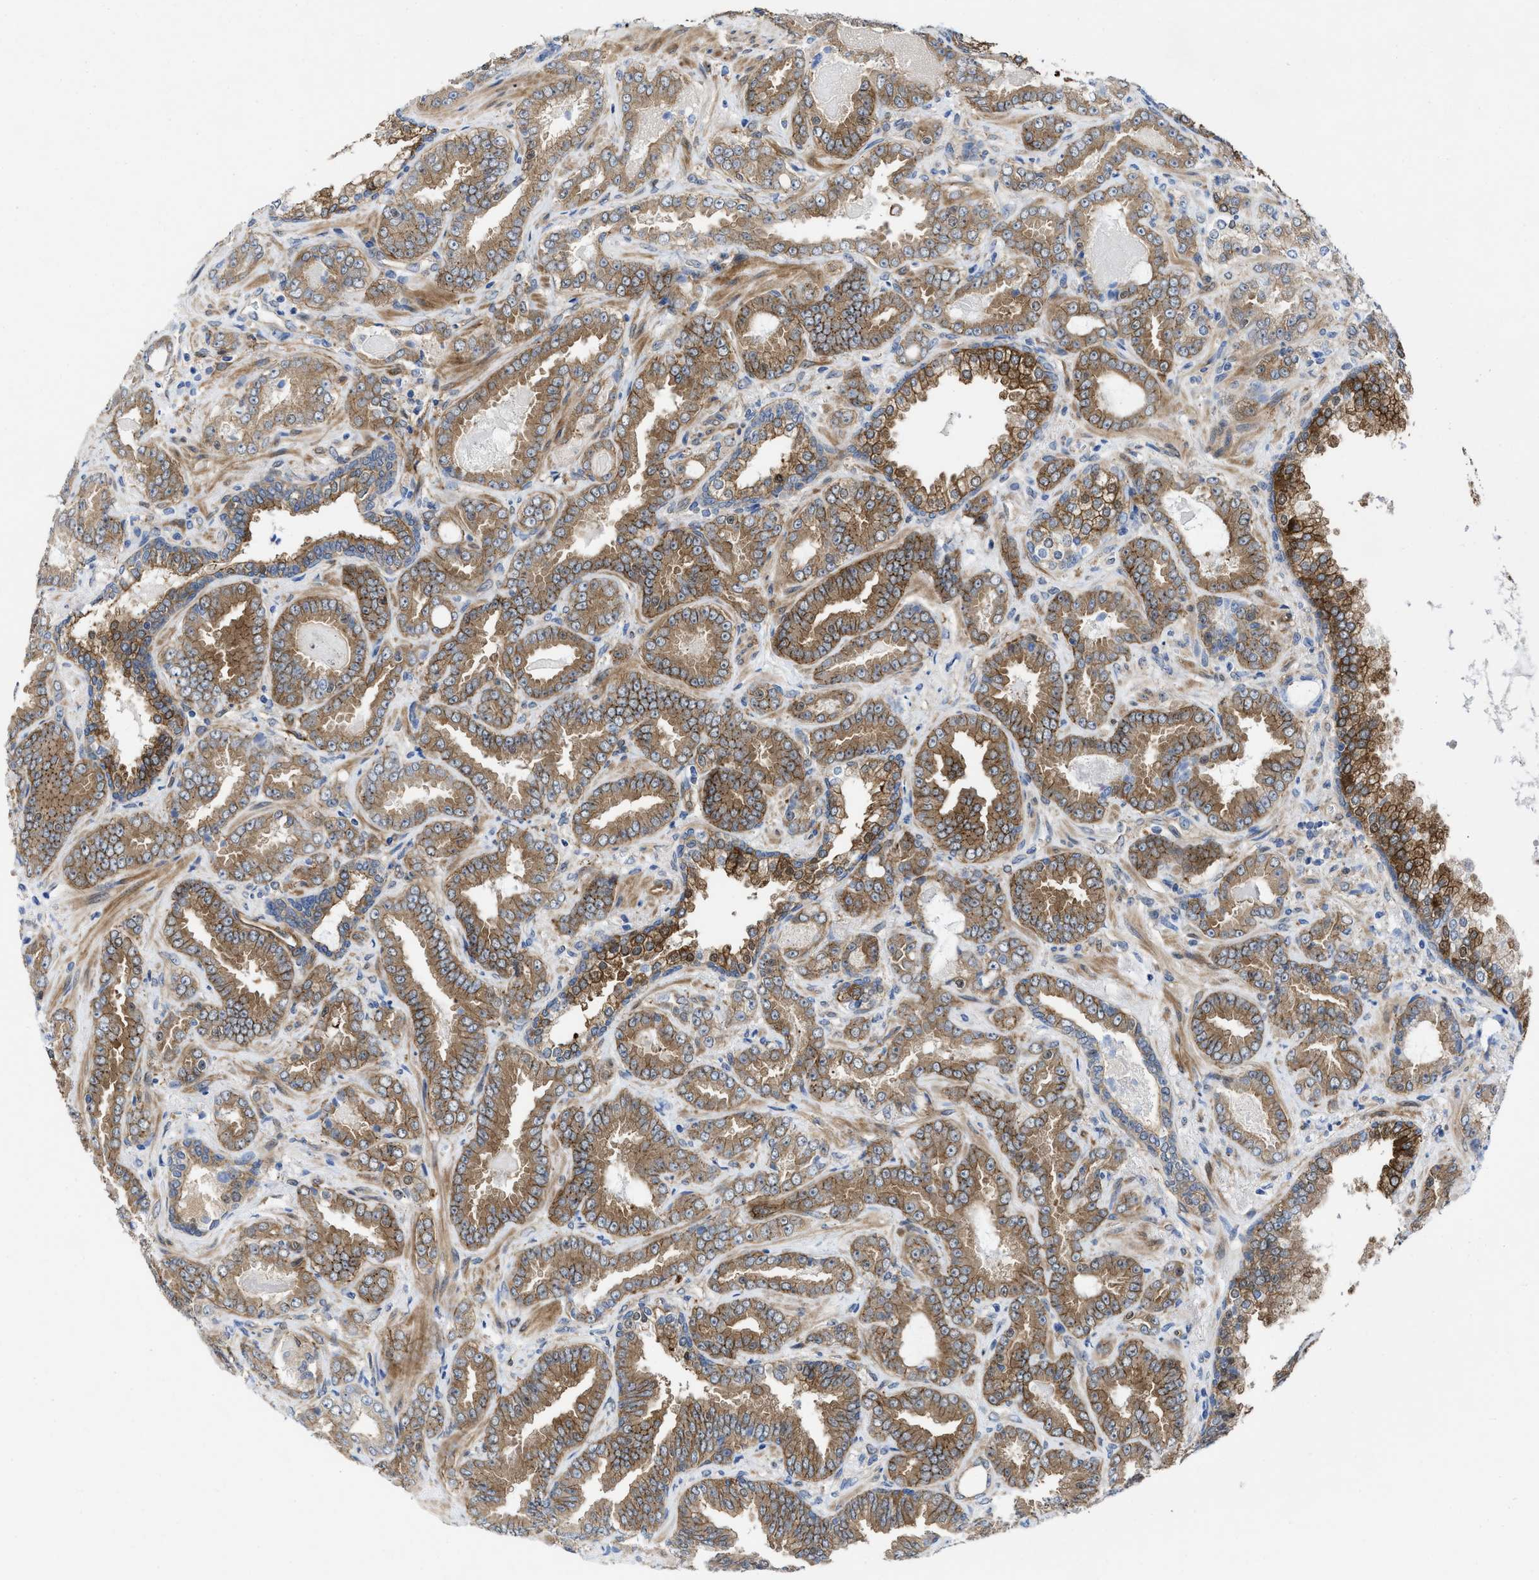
{"staining": {"intensity": "moderate", "quantity": ">75%", "location": "cytoplasmic/membranous"}, "tissue": "prostate cancer", "cell_type": "Tumor cells", "image_type": "cancer", "snomed": [{"axis": "morphology", "description": "Adenocarcinoma, Low grade"}, {"axis": "topography", "description": "Prostate"}], "caption": "Protein staining demonstrates moderate cytoplasmic/membranous staining in approximately >75% of tumor cells in low-grade adenocarcinoma (prostate).", "gene": "PDLIM5", "patient": {"sex": "male", "age": 60}}